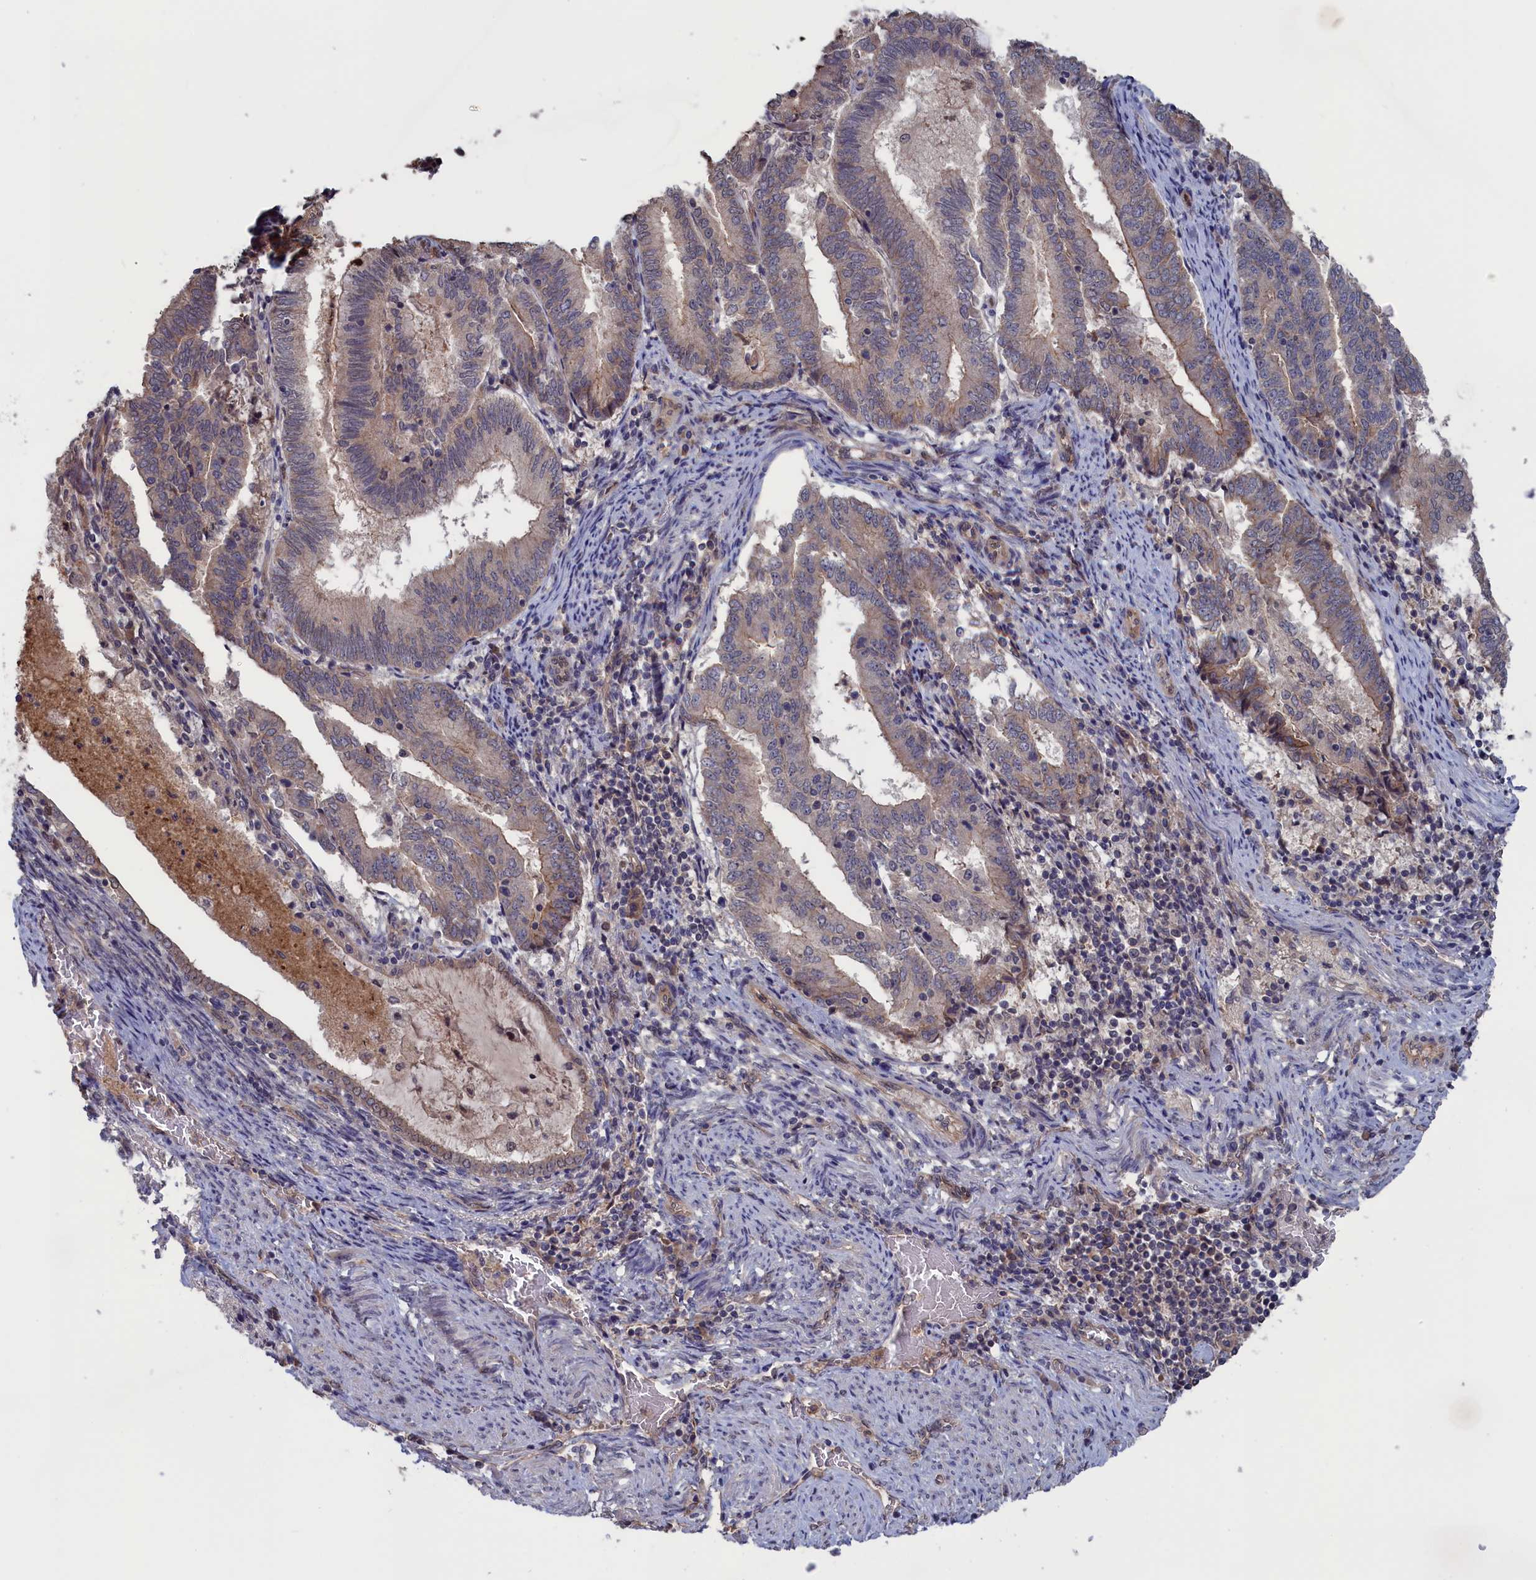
{"staining": {"intensity": "weak", "quantity": "<25%", "location": "cytoplasmic/membranous"}, "tissue": "endometrial cancer", "cell_type": "Tumor cells", "image_type": "cancer", "snomed": [{"axis": "morphology", "description": "Adenocarcinoma, NOS"}, {"axis": "topography", "description": "Endometrium"}], "caption": "Protein analysis of adenocarcinoma (endometrial) displays no significant positivity in tumor cells.", "gene": "PLP2", "patient": {"sex": "female", "age": 80}}